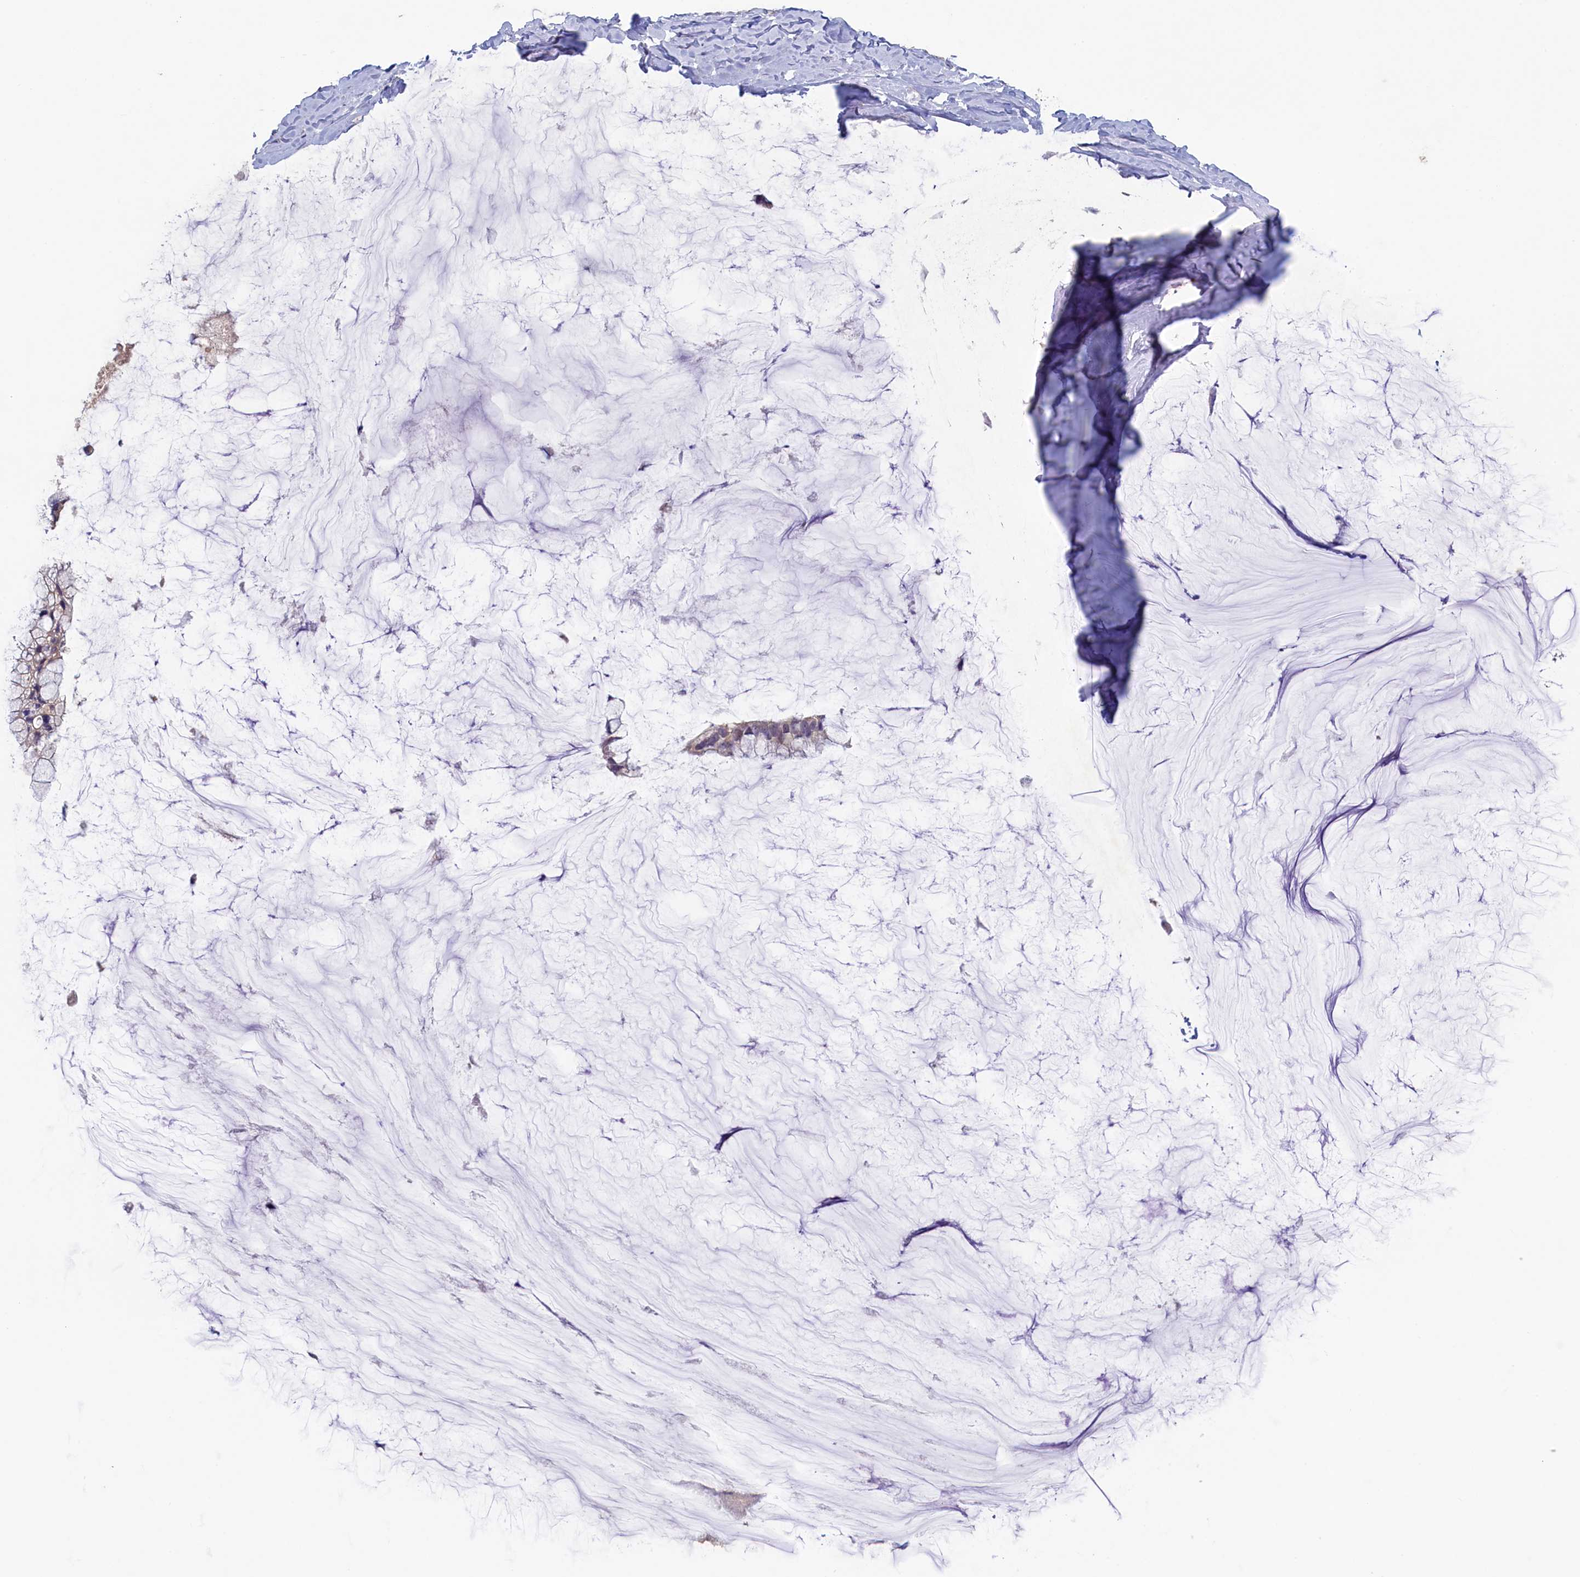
{"staining": {"intensity": "weak", "quantity": "<25%", "location": "cytoplasmic/membranous"}, "tissue": "ovarian cancer", "cell_type": "Tumor cells", "image_type": "cancer", "snomed": [{"axis": "morphology", "description": "Cystadenocarcinoma, mucinous, NOS"}, {"axis": "topography", "description": "Ovary"}], "caption": "Ovarian mucinous cystadenocarcinoma was stained to show a protein in brown. There is no significant staining in tumor cells.", "gene": "ATF7IP2", "patient": {"sex": "female", "age": 39}}